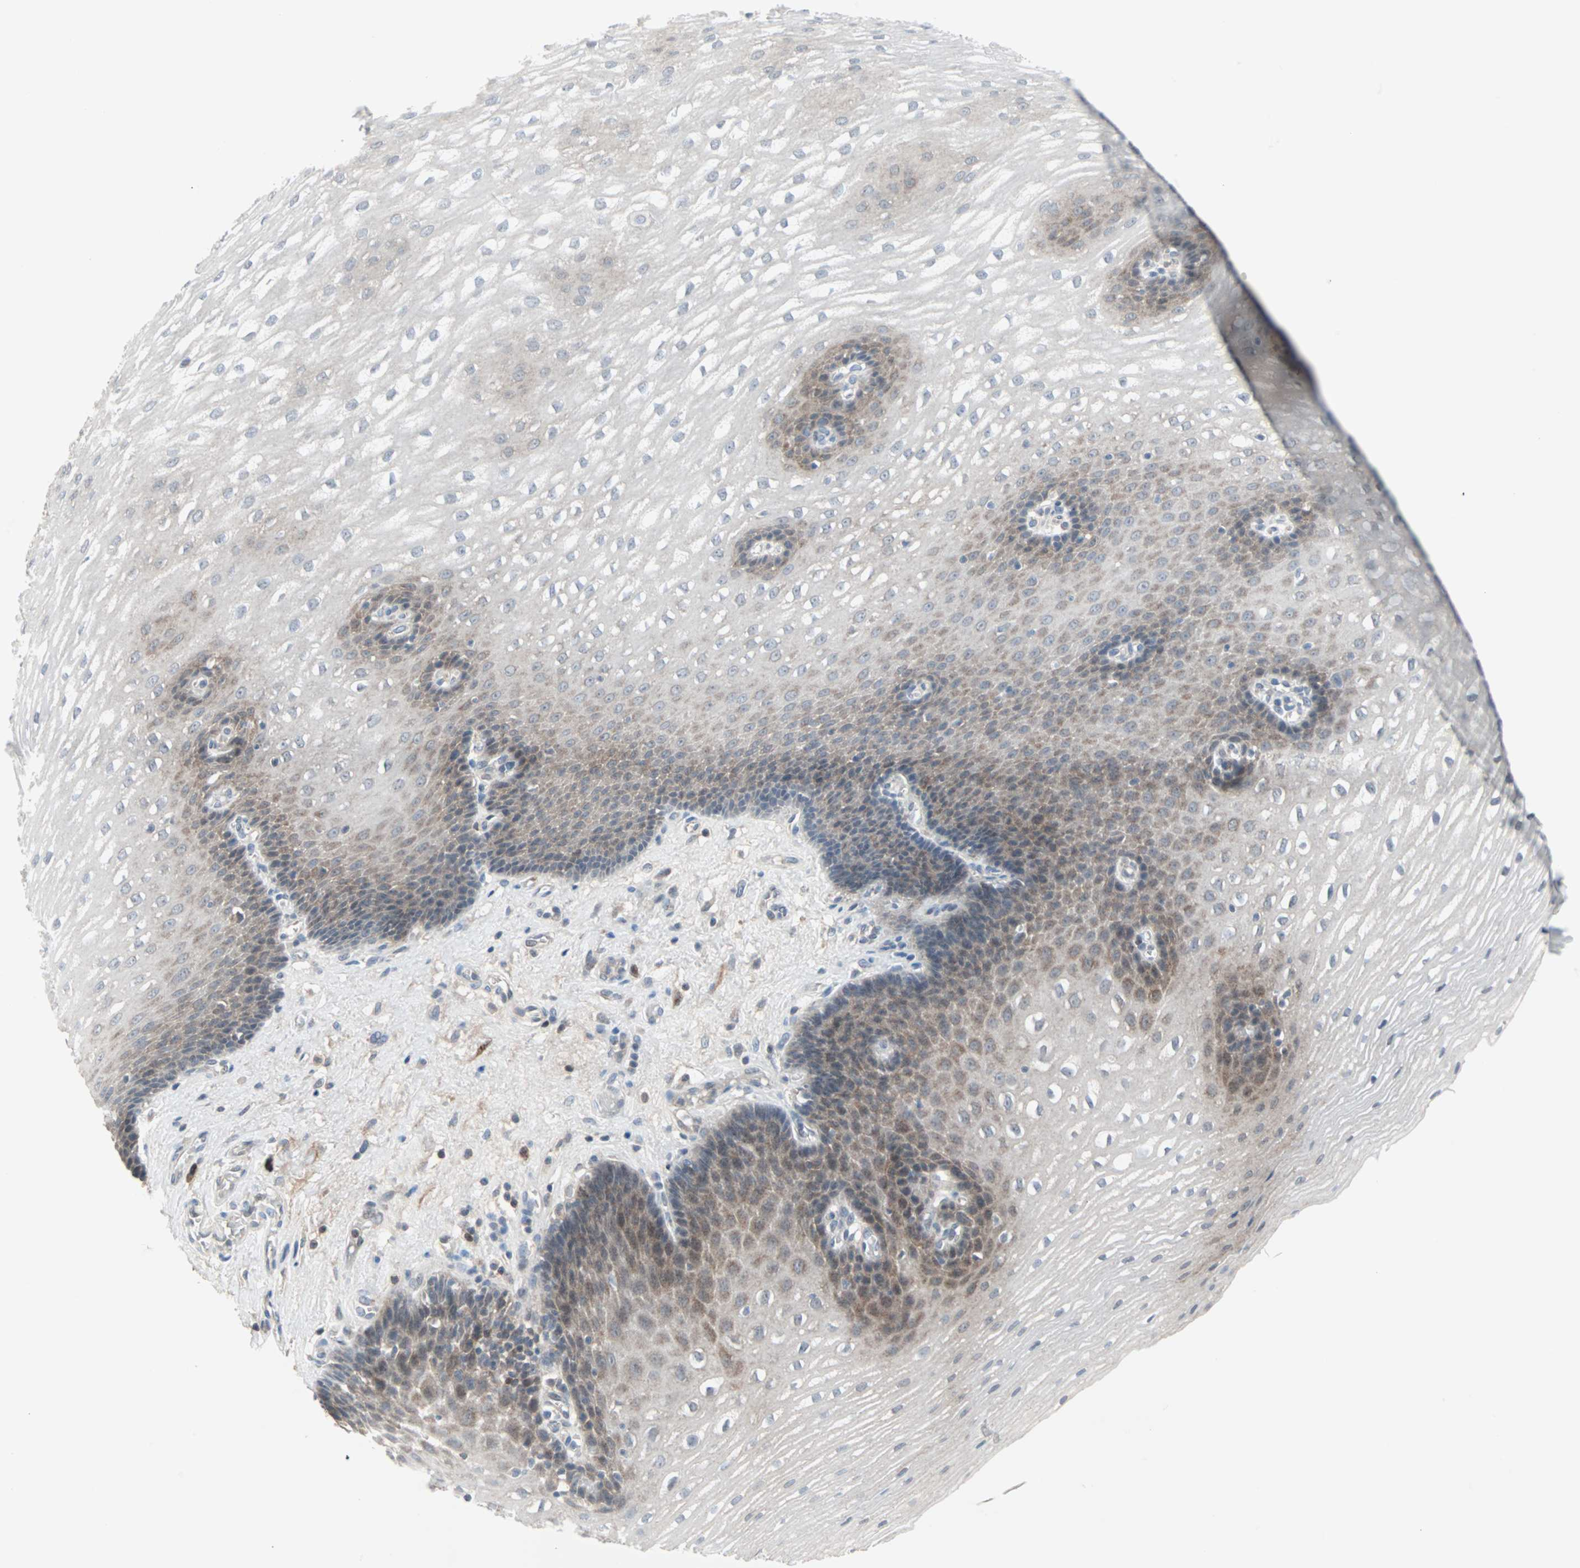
{"staining": {"intensity": "moderate", "quantity": "<25%", "location": "cytoplasmic/membranous"}, "tissue": "esophagus", "cell_type": "Squamous epithelial cells", "image_type": "normal", "snomed": [{"axis": "morphology", "description": "Normal tissue, NOS"}, {"axis": "topography", "description": "Esophagus"}], "caption": "High-magnification brightfield microscopy of benign esophagus stained with DAB (3,3'-diaminobenzidine) (brown) and counterstained with hematoxylin (blue). squamous epithelial cells exhibit moderate cytoplasmic/membranous staining is seen in approximately<25% of cells.", "gene": "CASP3", "patient": {"sex": "male", "age": 48}}